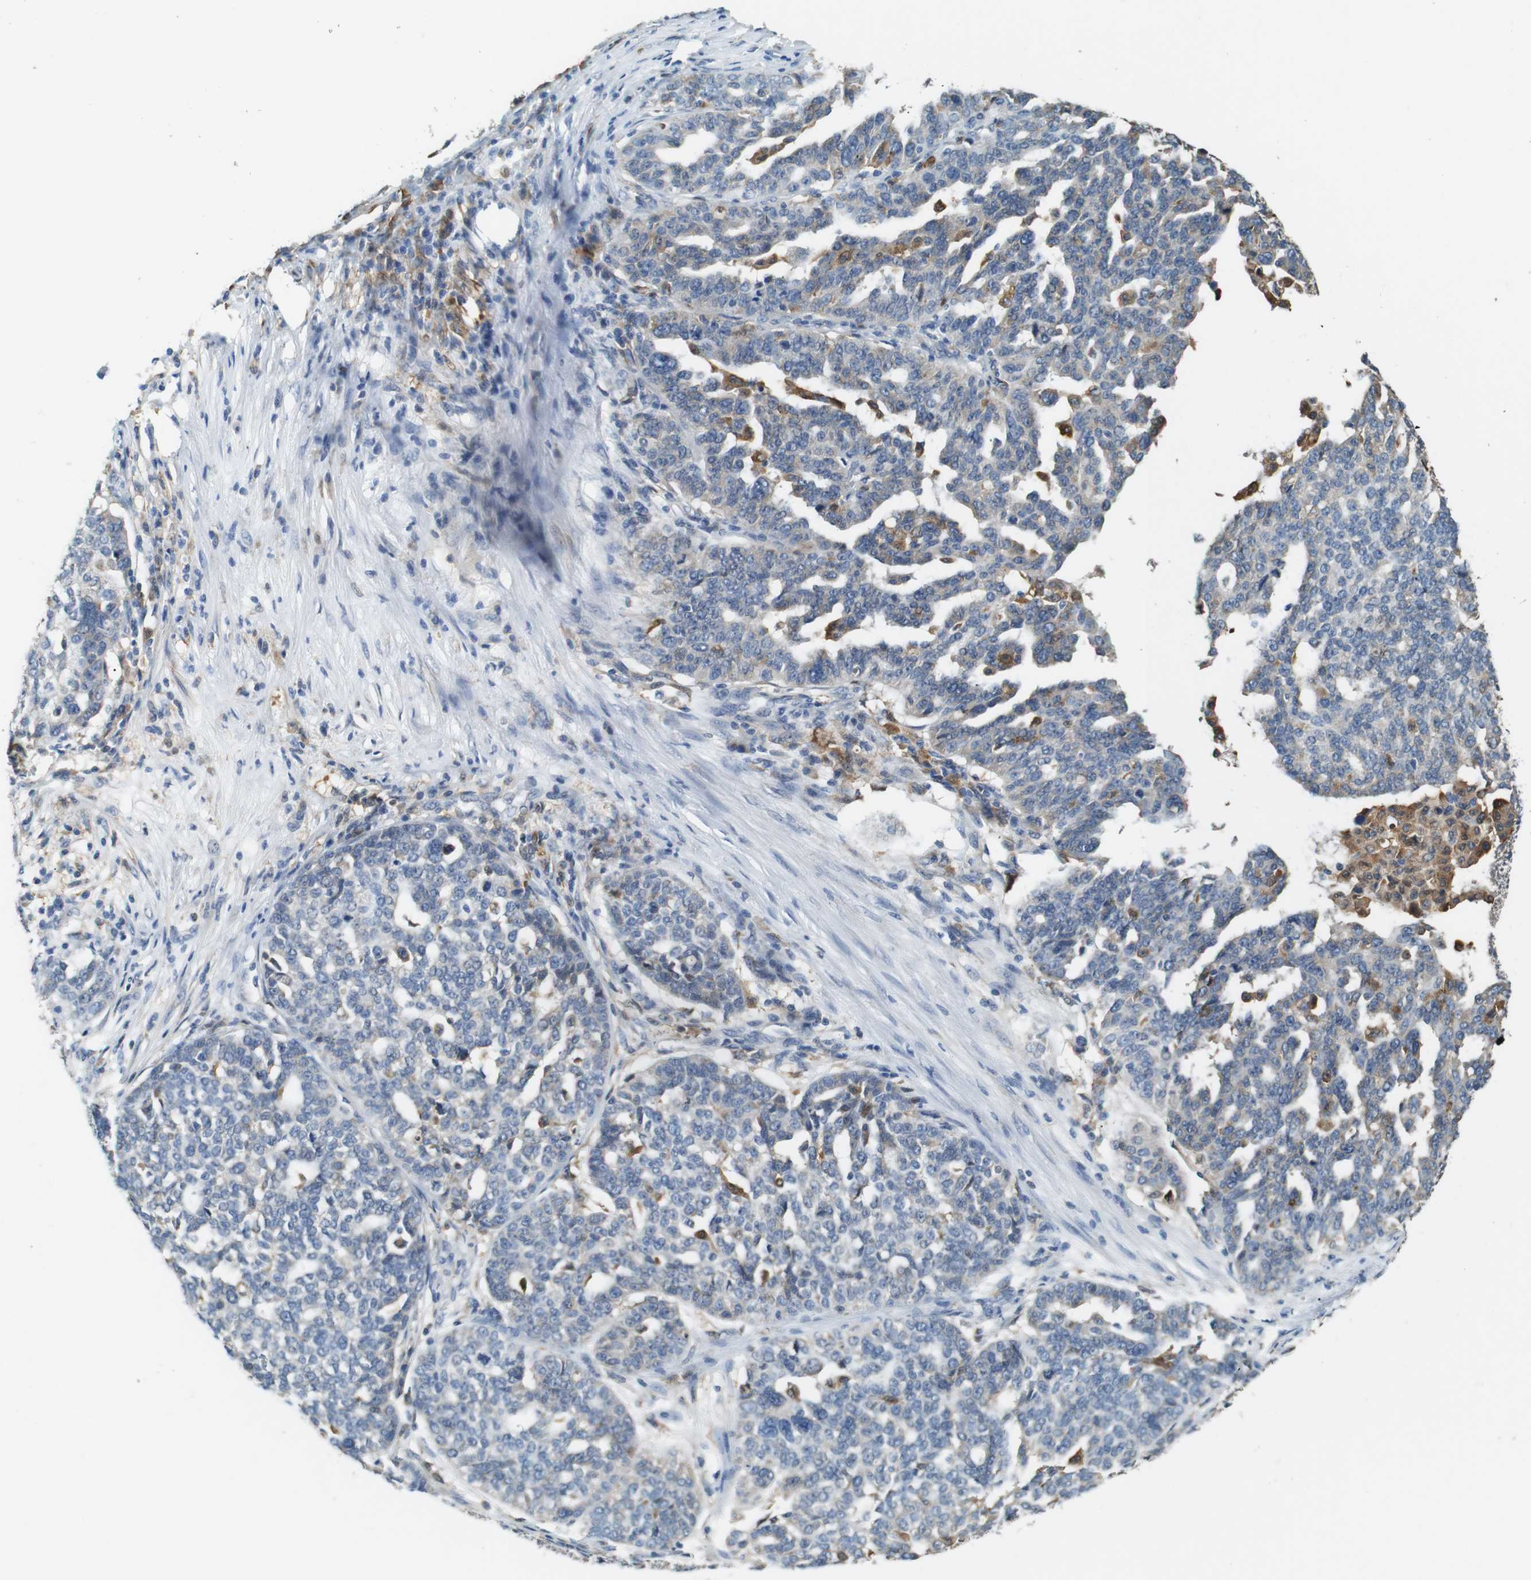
{"staining": {"intensity": "moderate", "quantity": "<25%", "location": "cytoplasmic/membranous"}, "tissue": "ovarian cancer", "cell_type": "Tumor cells", "image_type": "cancer", "snomed": [{"axis": "morphology", "description": "Cystadenocarcinoma, serous, NOS"}, {"axis": "topography", "description": "Ovary"}], "caption": "This micrograph shows serous cystadenocarcinoma (ovarian) stained with IHC to label a protein in brown. The cytoplasmic/membranous of tumor cells show moderate positivity for the protein. Nuclei are counter-stained blue.", "gene": "NEBL", "patient": {"sex": "female", "age": 59}}